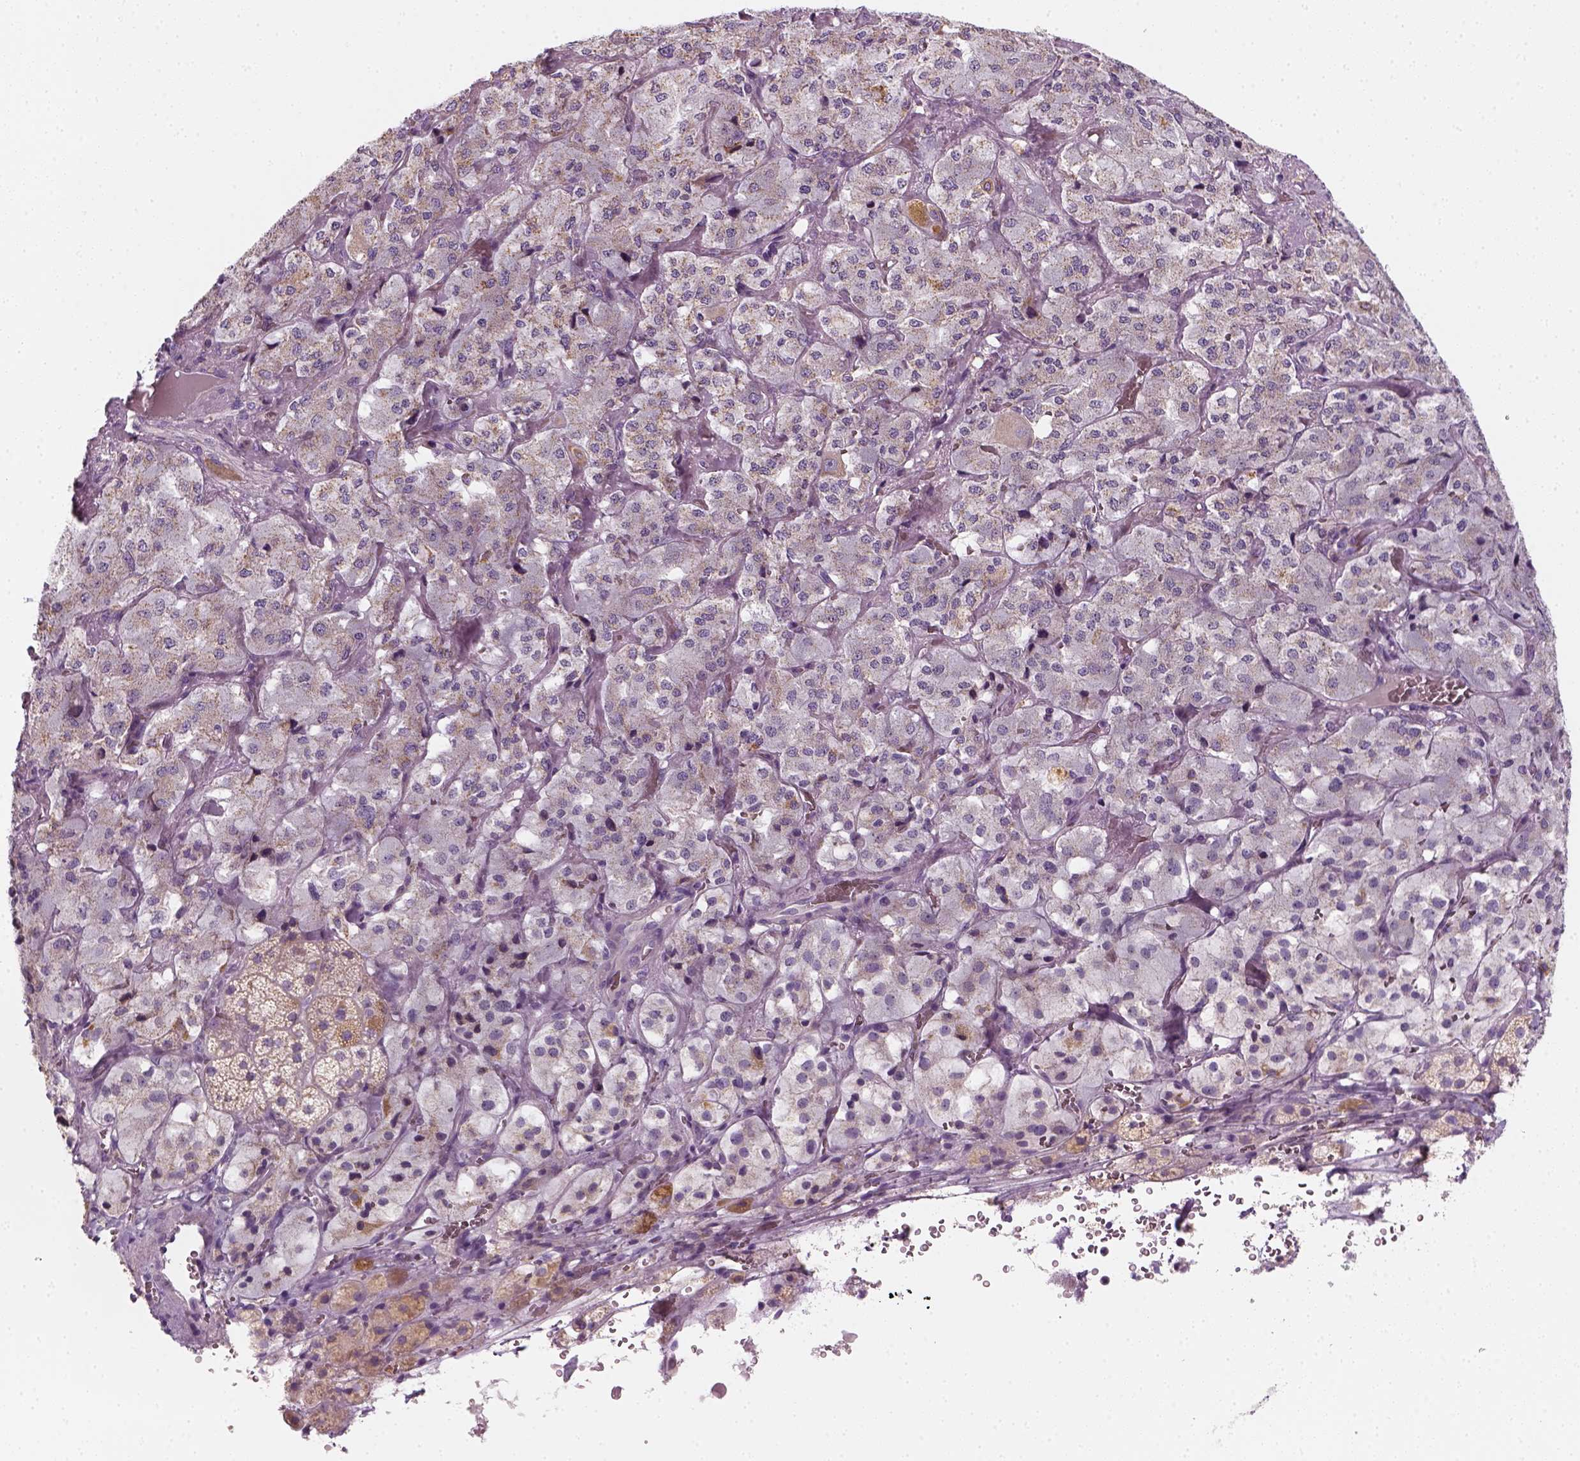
{"staining": {"intensity": "weak", "quantity": ">75%", "location": "cytoplasmic/membranous"}, "tissue": "adrenal gland", "cell_type": "Glandular cells", "image_type": "normal", "snomed": [{"axis": "morphology", "description": "Normal tissue, NOS"}, {"axis": "topography", "description": "Adrenal gland"}], "caption": "This micrograph shows IHC staining of normal human adrenal gland, with low weak cytoplasmic/membranous expression in about >75% of glandular cells.", "gene": "AWAT2", "patient": {"sex": "male", "age": 57}}